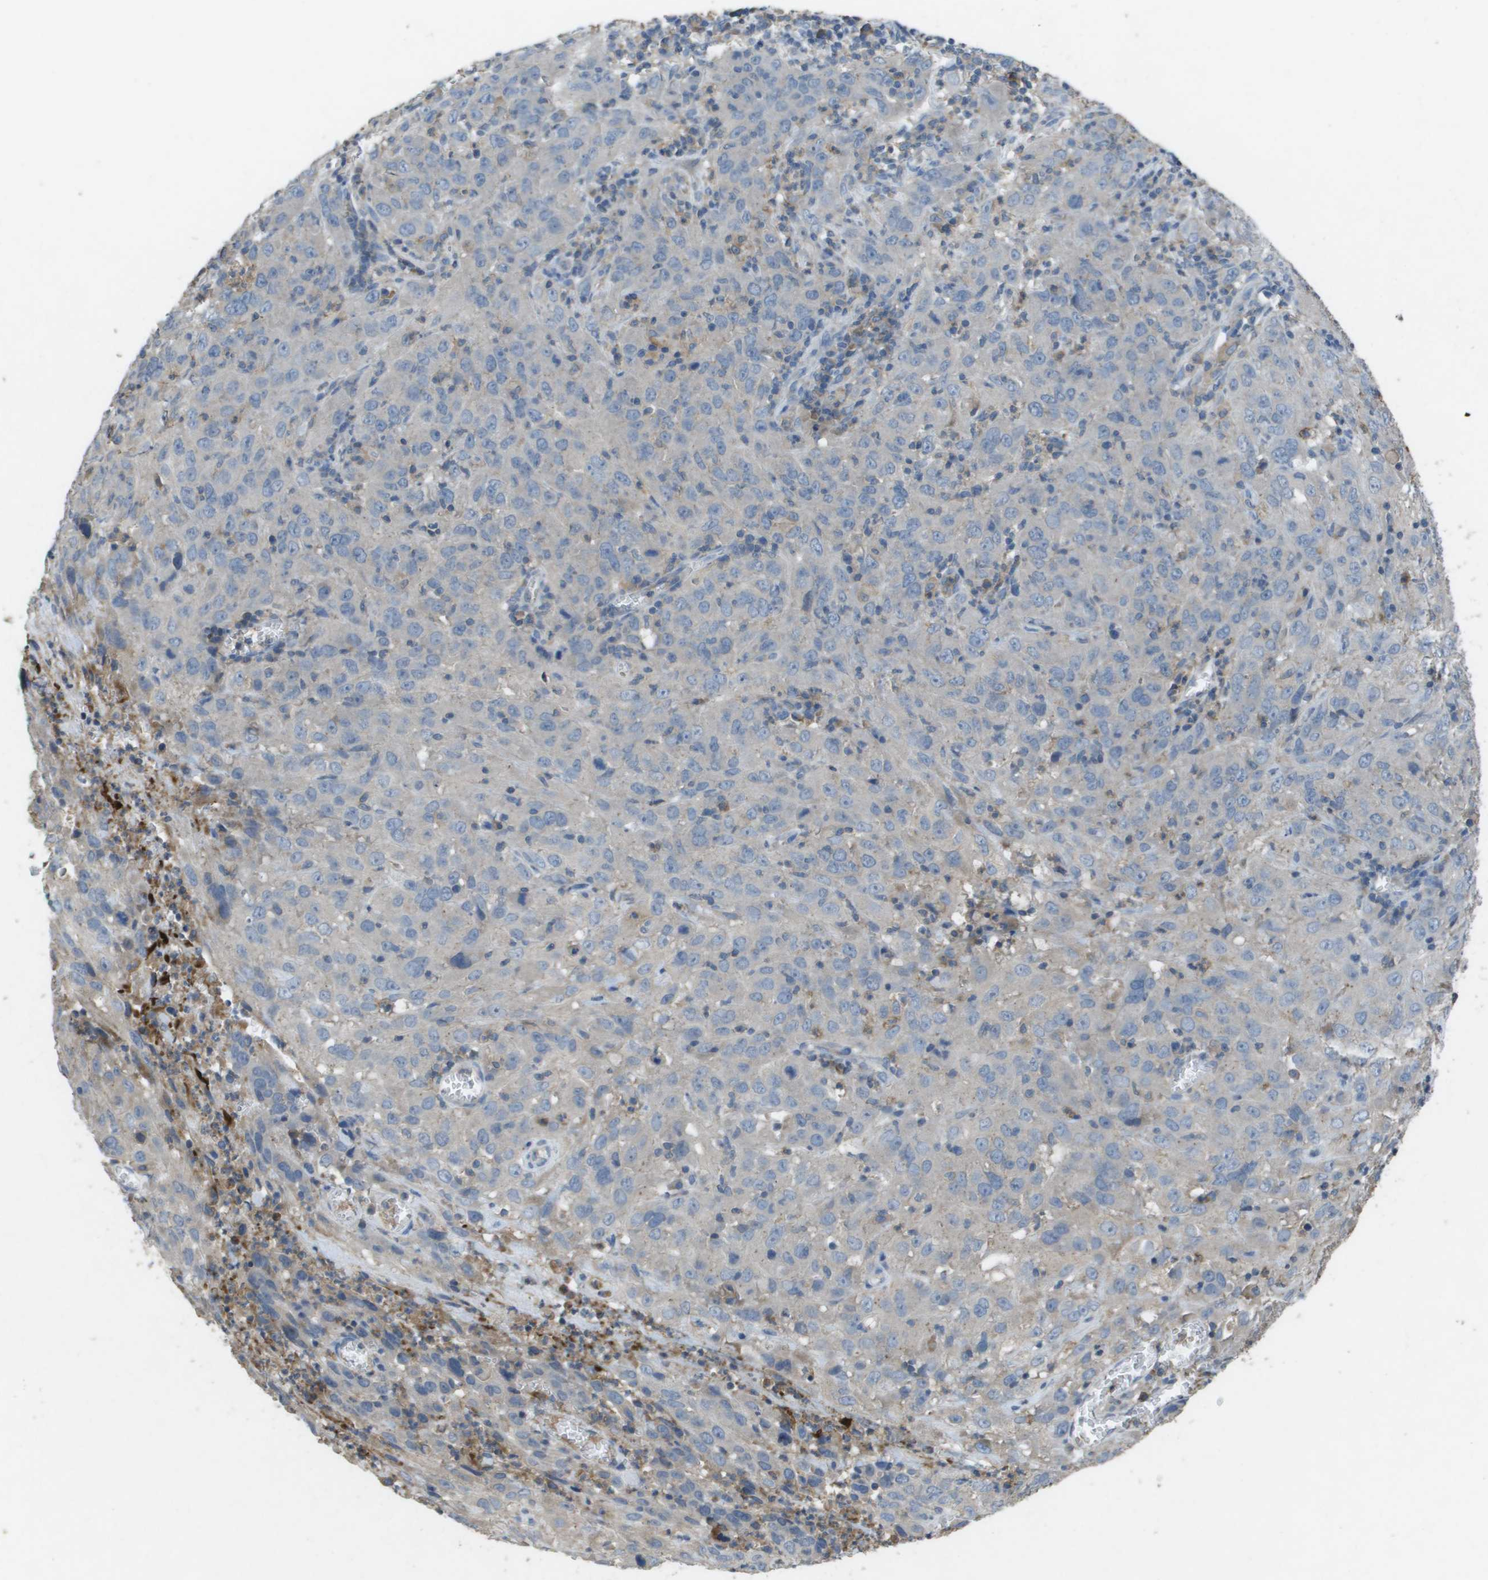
{"staining": {"intensity": "negative", "quantity": "none", "location": "none"}, "tissue": "cervical cancer", "cell_type": "Tumor cells", "image_type": "cancer", "snomed": [{"axis": "morphology", "description": "Squamous cell carcinoma, NOS"}, {"axis": "topography", "description": "Cervix"}], "caption": "High power microscopy photomicrograph of an immunohistochemistry photomicrograph of cervical squamous cell carcinoma, revealing no significant positivity in tumor cells.", "gene": "CLCA4", "patient": {"sex": "female", "age": 32}}